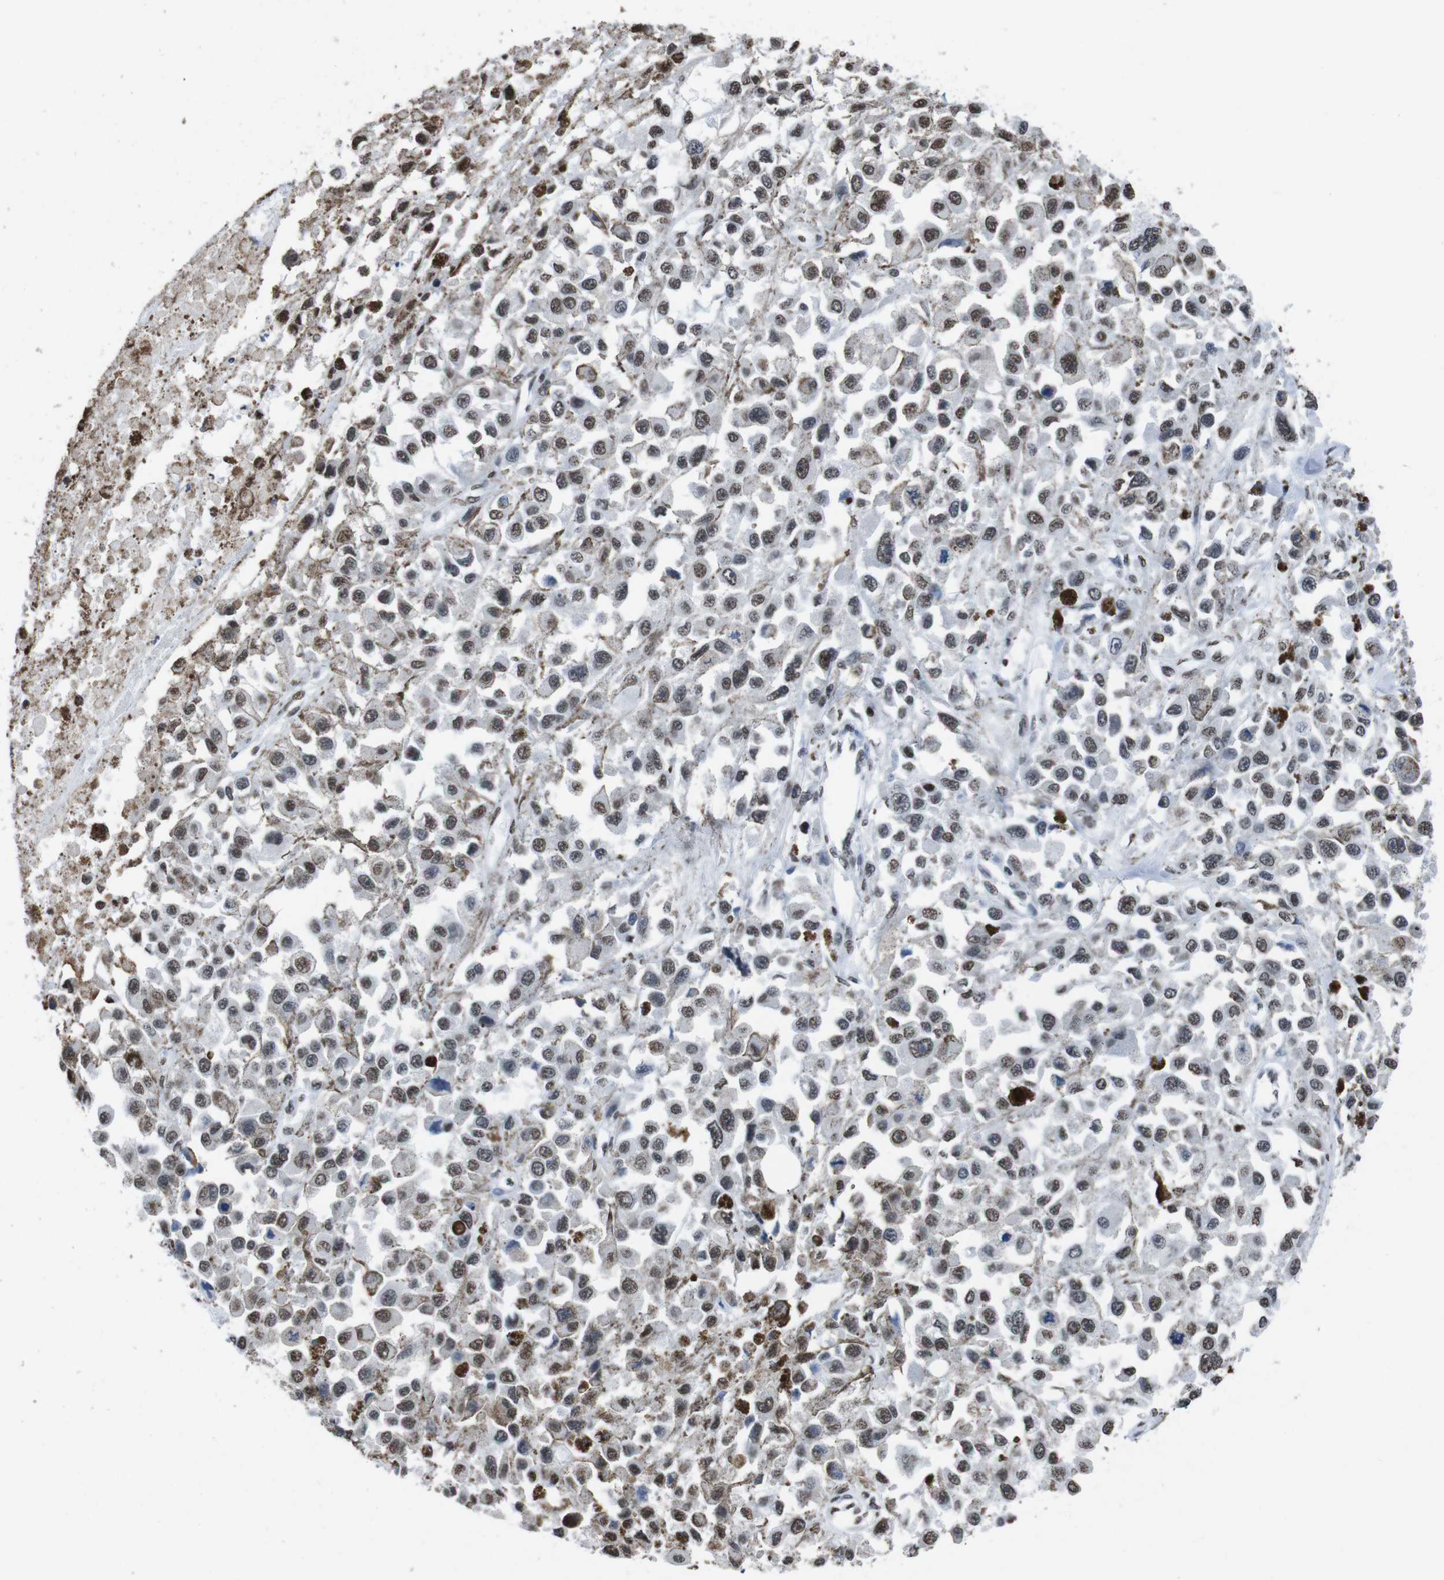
{"staining": {"intensity": "moderate", "quantity": ">75%", "location": "nuclear"}, "tissue": "melanoma", "cell_type": "Tumor cells", "image_type": "cancer", "snomed": [{"axis": "morphology", "description": "Malignant melanoma, Metastatic site"}, {"axis": "topography", "description": "Lymph node"}], "caption": "Immunohistochemical staining of human melanoma demonstrates medium levels of moderate nuclear staining in about >75% of tumor cells. (brown staining indicates protein expression, while blue staining denotes nuclei).", "gene": "PIP4P2", "patient": {"sex": "male", "age": 59}}